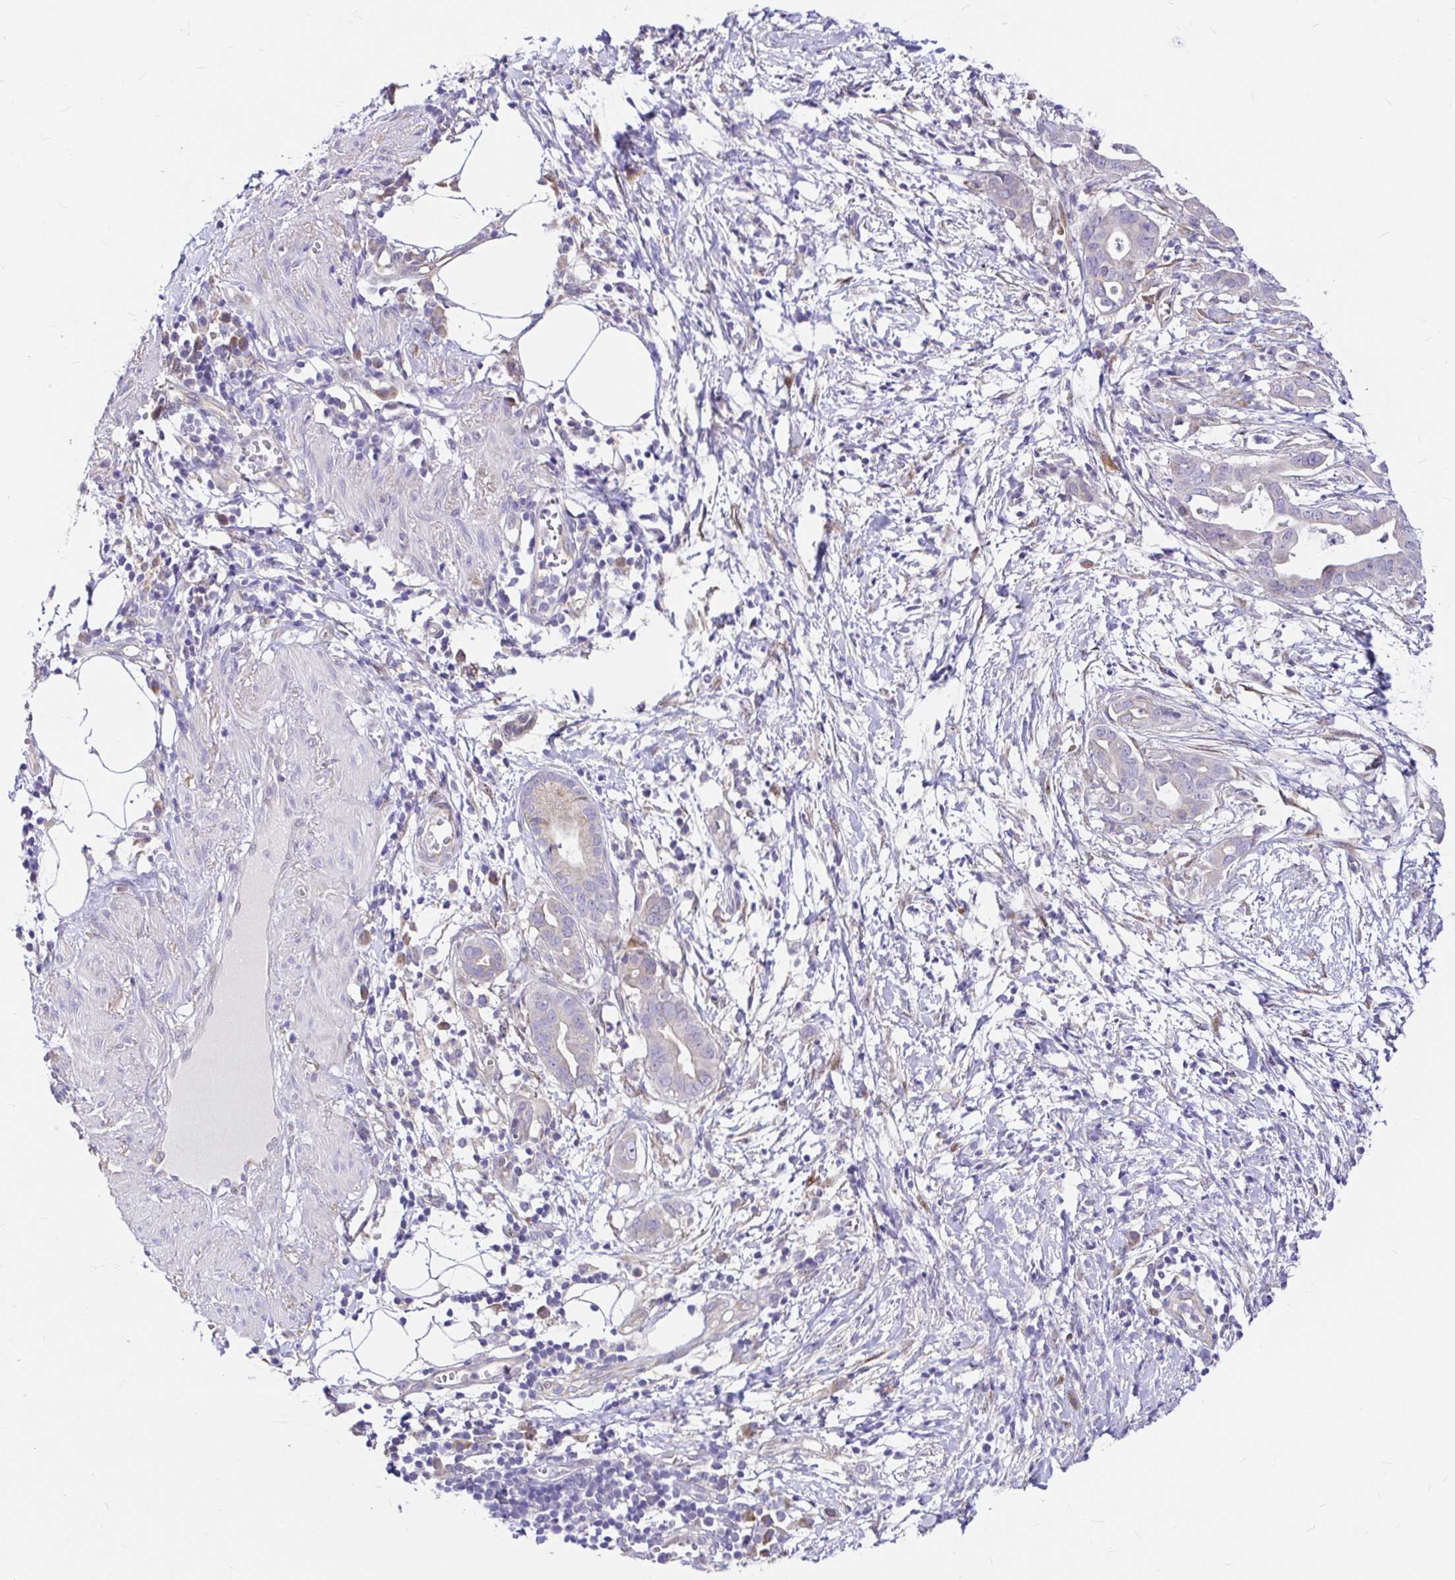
{"staining": {"intensity": "negative", "quantity": "none", "location": "none"}, "tissue": "pancreatic cancer", "cell_type": "Tumor cells", "image_type": "cancer", "snomed": [{"axis": "morphology", "description": "Adenocarcinoma, NOS"}, {"axis": "topography", "description": "Pancreas"}], "caption": "Tumor cells show no significant protein staining in pancreatic adenocarcinoma.", "gene": "GABBR2", "patient": {"sex": "male", "age": 61}}